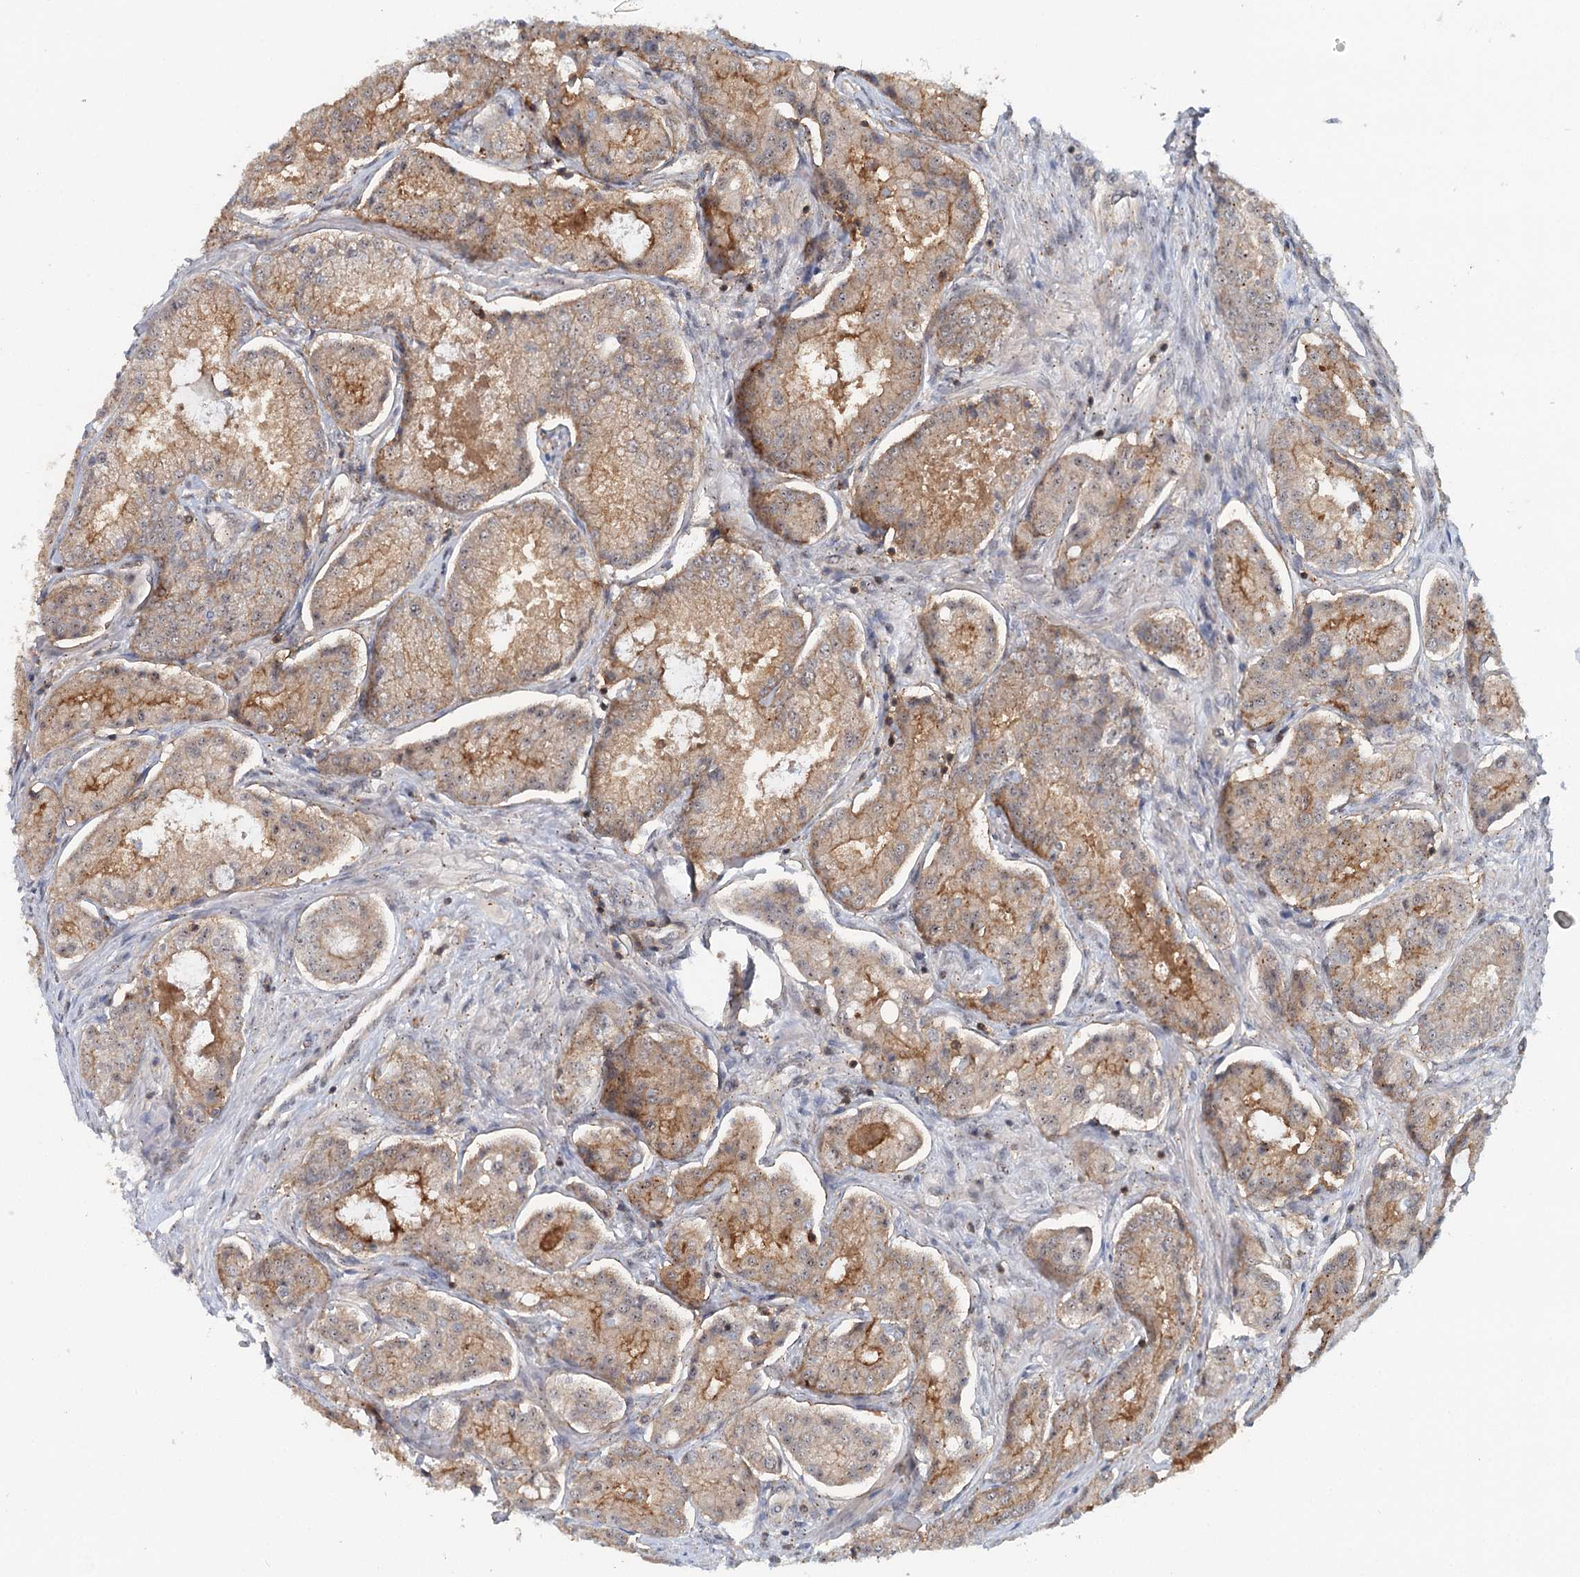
{"staining": {"intensity": "weak", "quantity": ">75%", "location": "cytoplasmic/membranous,nuclear"}, "tissue": "prostate cancer", "cell_type": "Tumor cells", "image_type": "cancer", "snomed": [{"axis": "morphology", "description": "Adenocarcinoma, Low grade"}, {"axis": "topography", "description": "Prostate"}], "caption": "This is an image of immunohistochemistry staining of prostate adenocarcinoma (low-grade), which shows weak expression in the cytoplasmic/membranous and nuclear of tumor cells.", "gene": "CDC42SE2", "patient": {"sex": "male", "age": 68}}